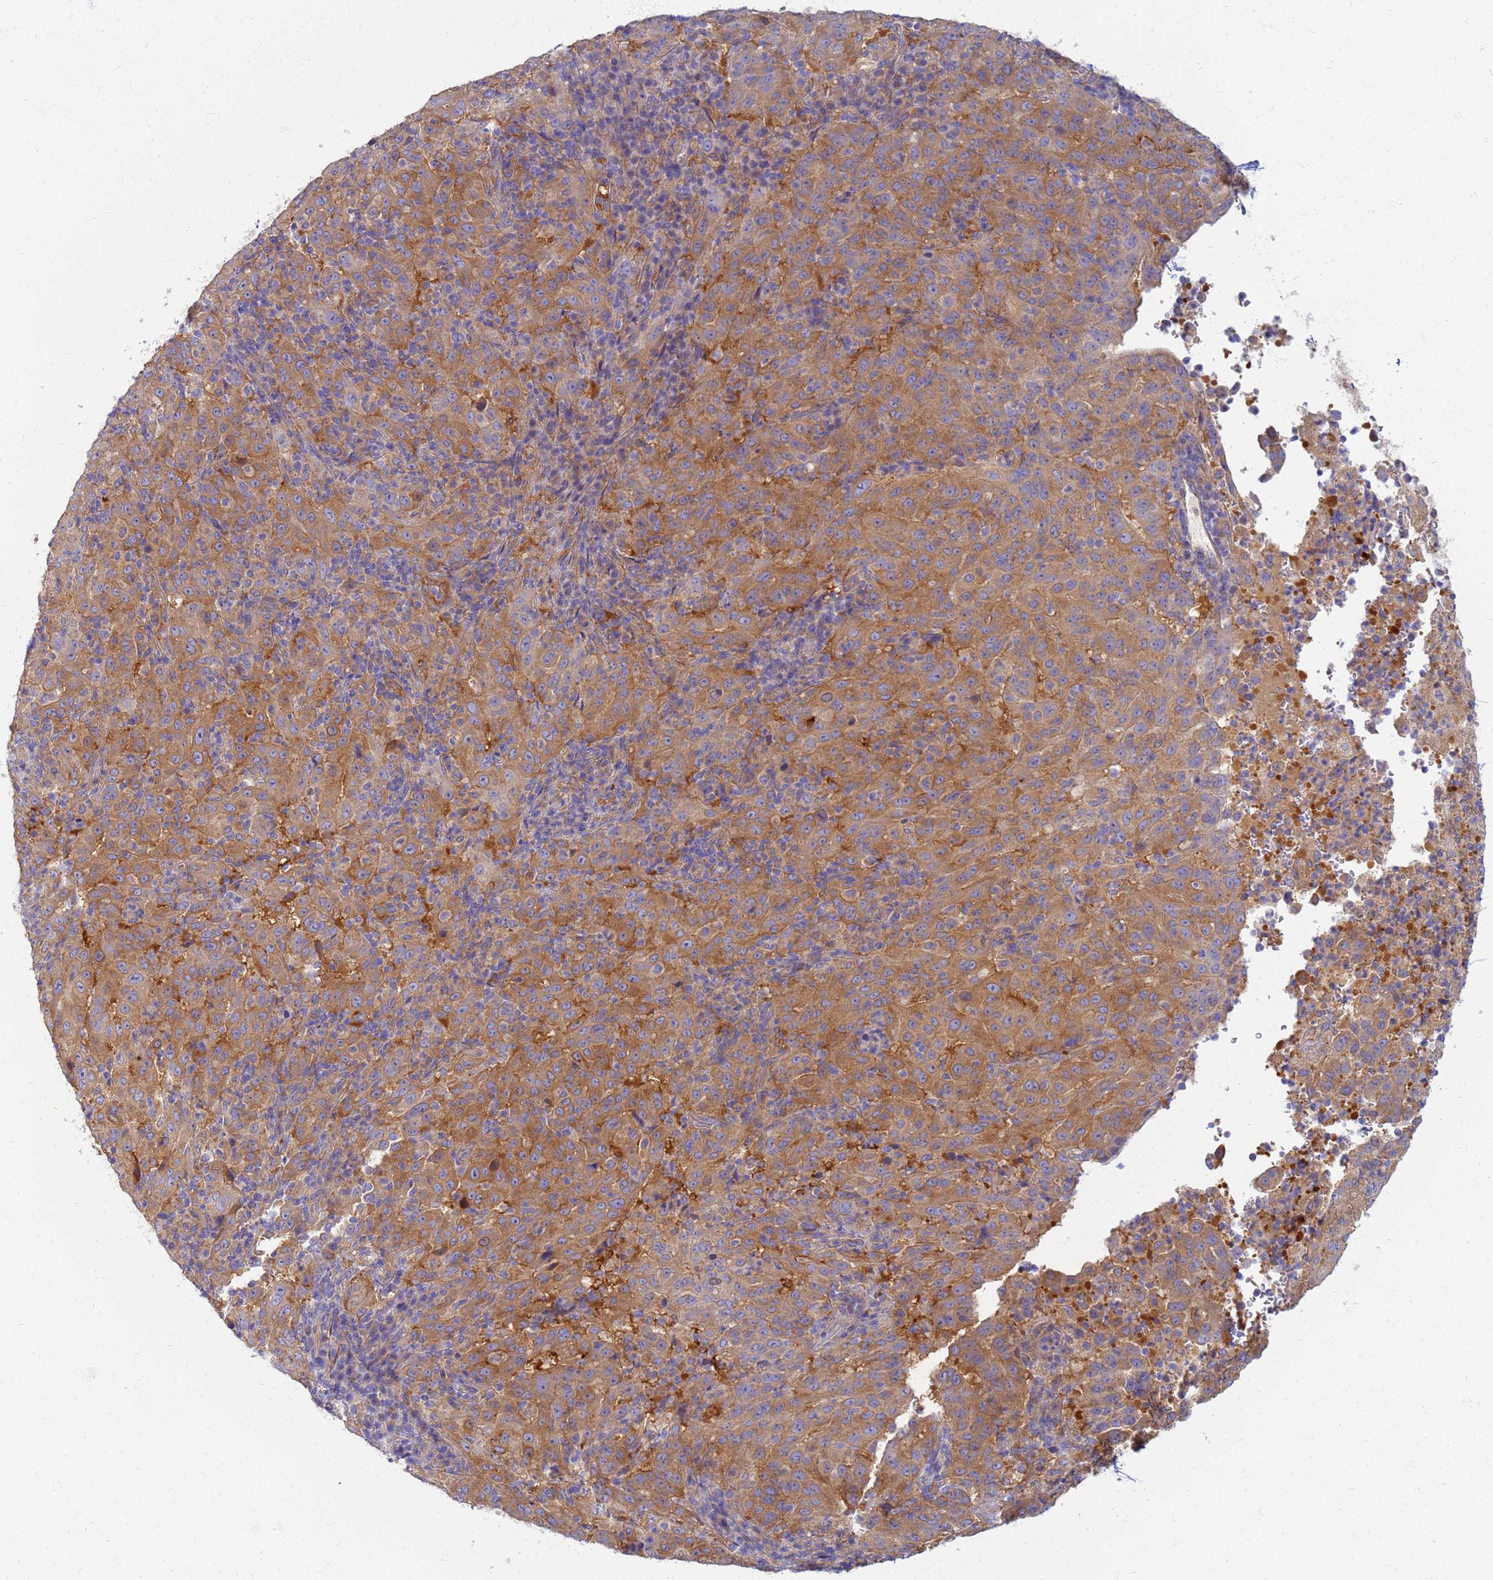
{"staining": {"intensity": "moderate", "quantity": ">75%", "location": "cytoplasmic/membranous"}, "tissue": "pancreatic cancer", "cell_type": "Tumor cells", "image_type": "cancer", "snomed": [{"axis": "morphology", "description": "Adenocarcinoma, NOS"}, {"axis": "topography", "description": "Pancreas"}], "caption": "Pancreatic adenocarcinoma stained for a protein shows moderate cytoplasmic/membranous positivity in tumor cells. (Stains: DAB in brown, nuclei in blue, Microscopy: brightfield microscopy at high magnification).", "gene": "EEA1", "patient": {"sex": "male", "age": 63}}